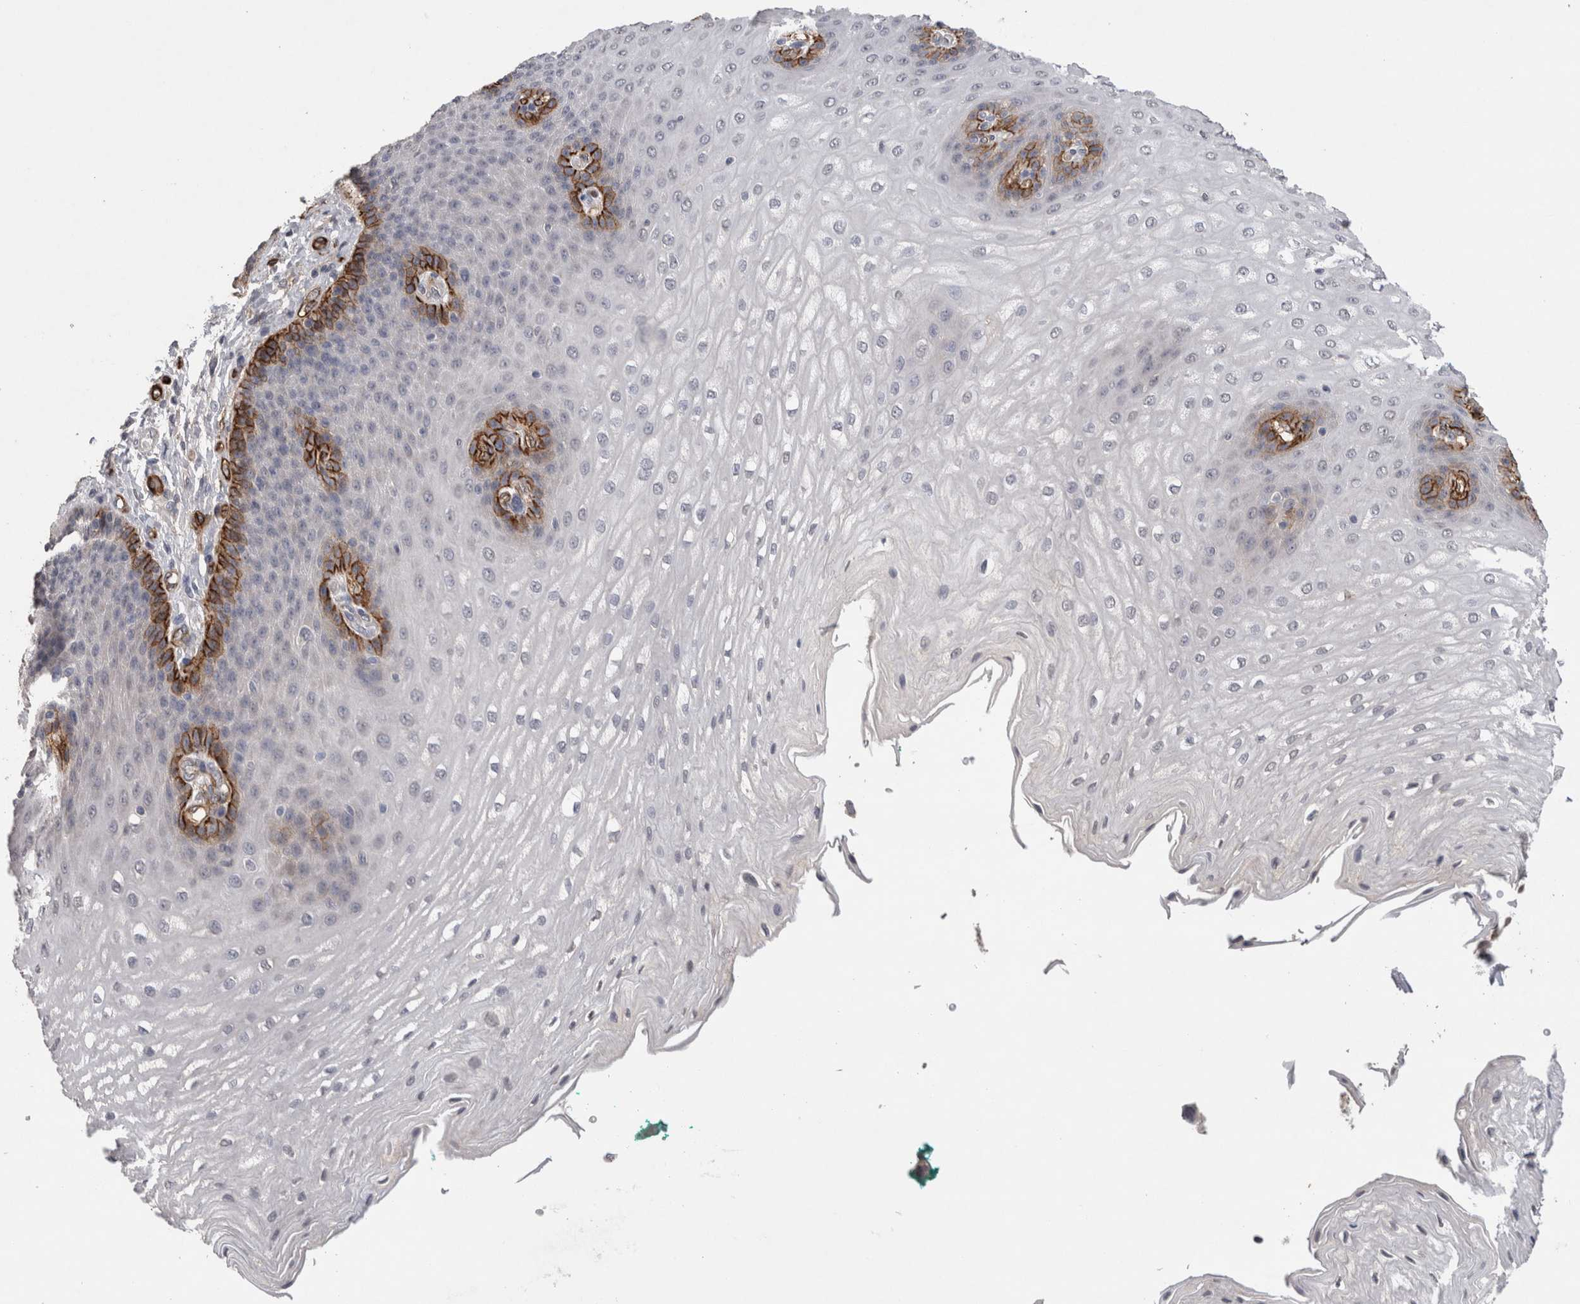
{"staining": {"intensity": "strong", "quantity": "<25%", "location": "cytoplasmic/membranous"}, "tissue": "esophagus", "cell_type": "Squamous epithelial cells", "image_type": "normal", "snomed": [{"axis": "morphology", "description": "Normal tissue, NOS"}, {"axis": "topography", "description": "Esophagus"}], "caption": "This micrograph displays IHC staining of normal esophagus, with medium strong cytoplasmic/membranous staining in approximately <25% of squamous epithelial cells.", "gene": "CDH13", "patient": {"sex": "male", "age": 54}}